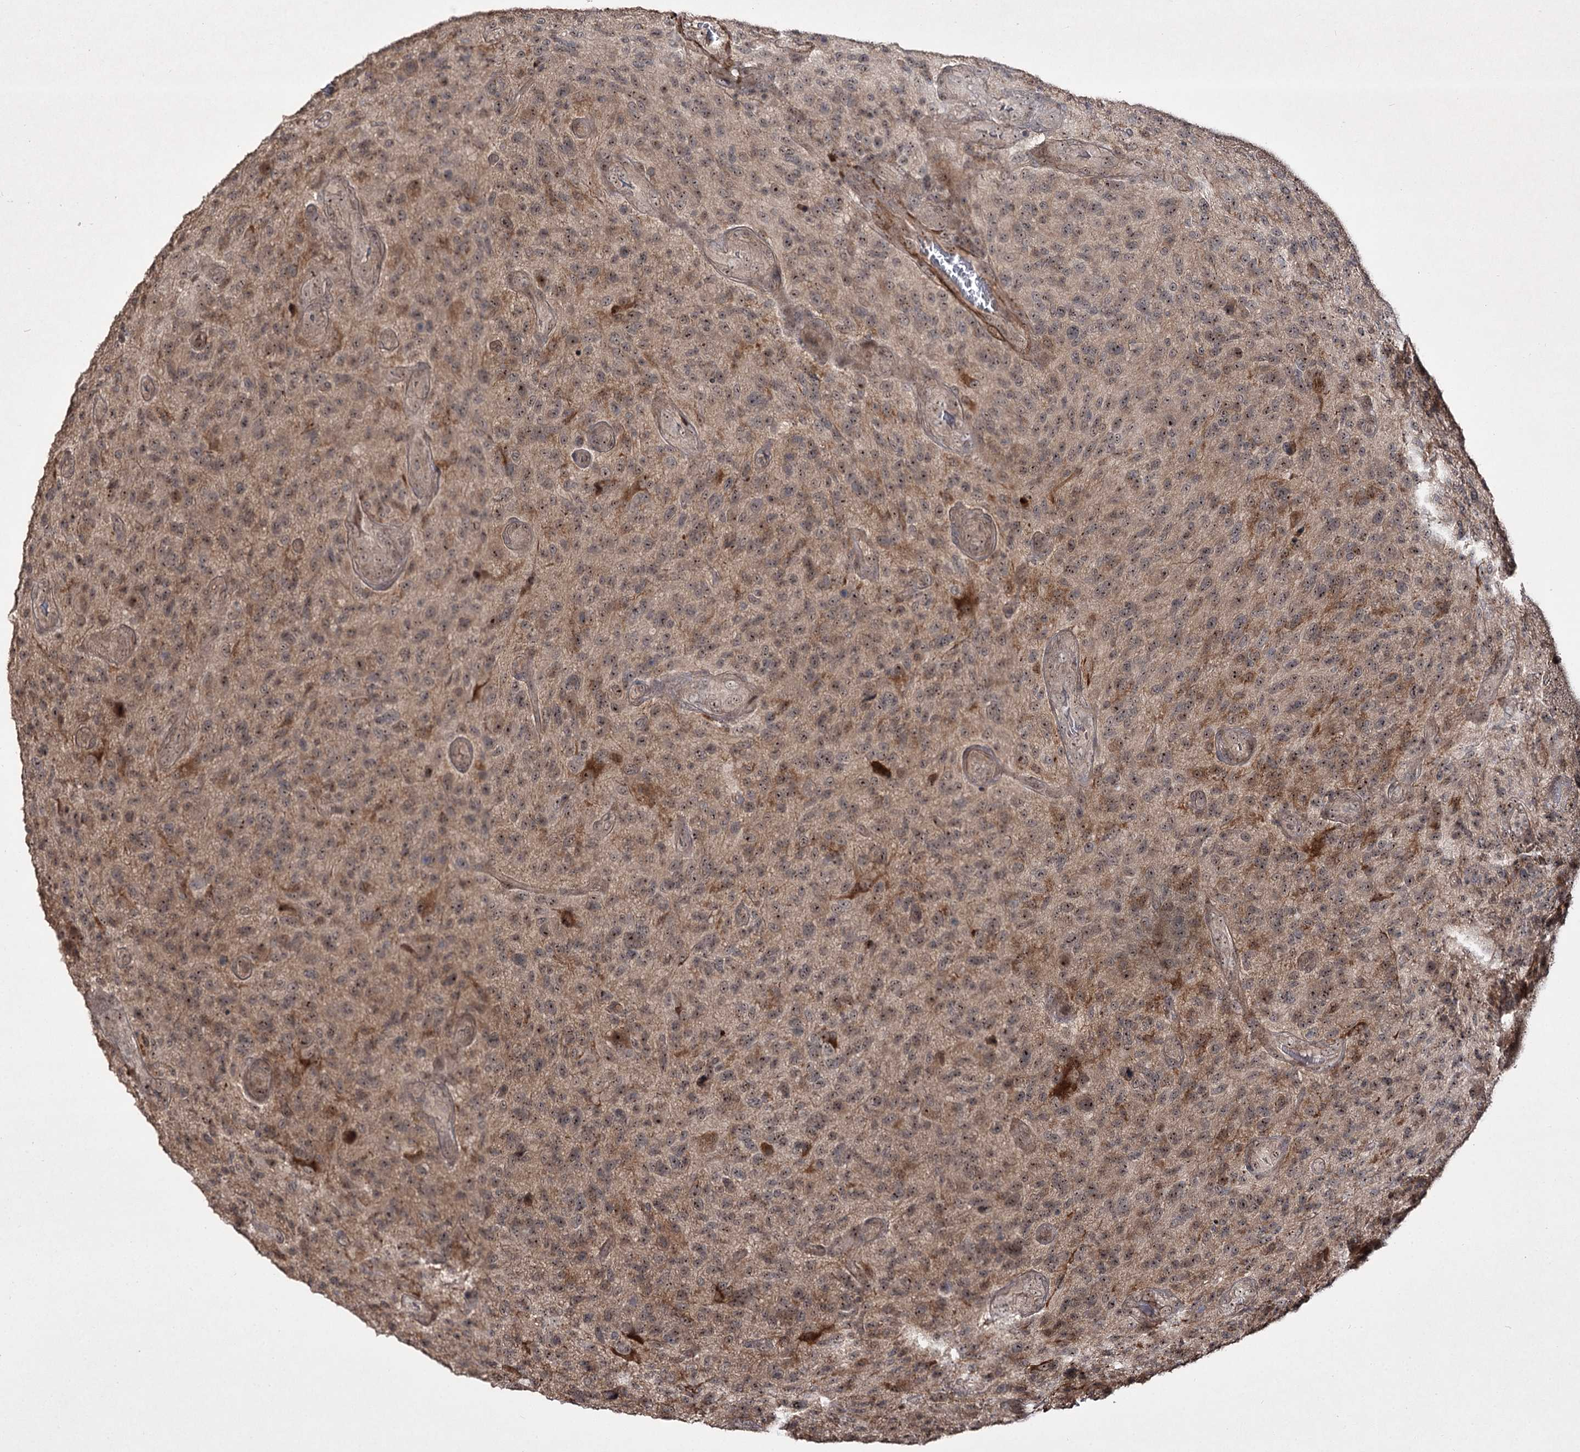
{"staining": {"intensity": "weak", "quantity": "25%-75%", "location": "nuclear"}, "tissue": "glioma", "cell_type": "Tumor cells", "image_type": "cancer", "snomed": [{"axis": "morphology", "description": "Glioma, malignant, High grade"}, {"axis": "topography", "description": "Brain"}], "caption": "Glioma stained for a protein (brown) reveals weak nuclear positive staining in about 25%-75% of tumor cells.", "gene": "CCDC59", "patient": {"sex": "male", "age": 47}}